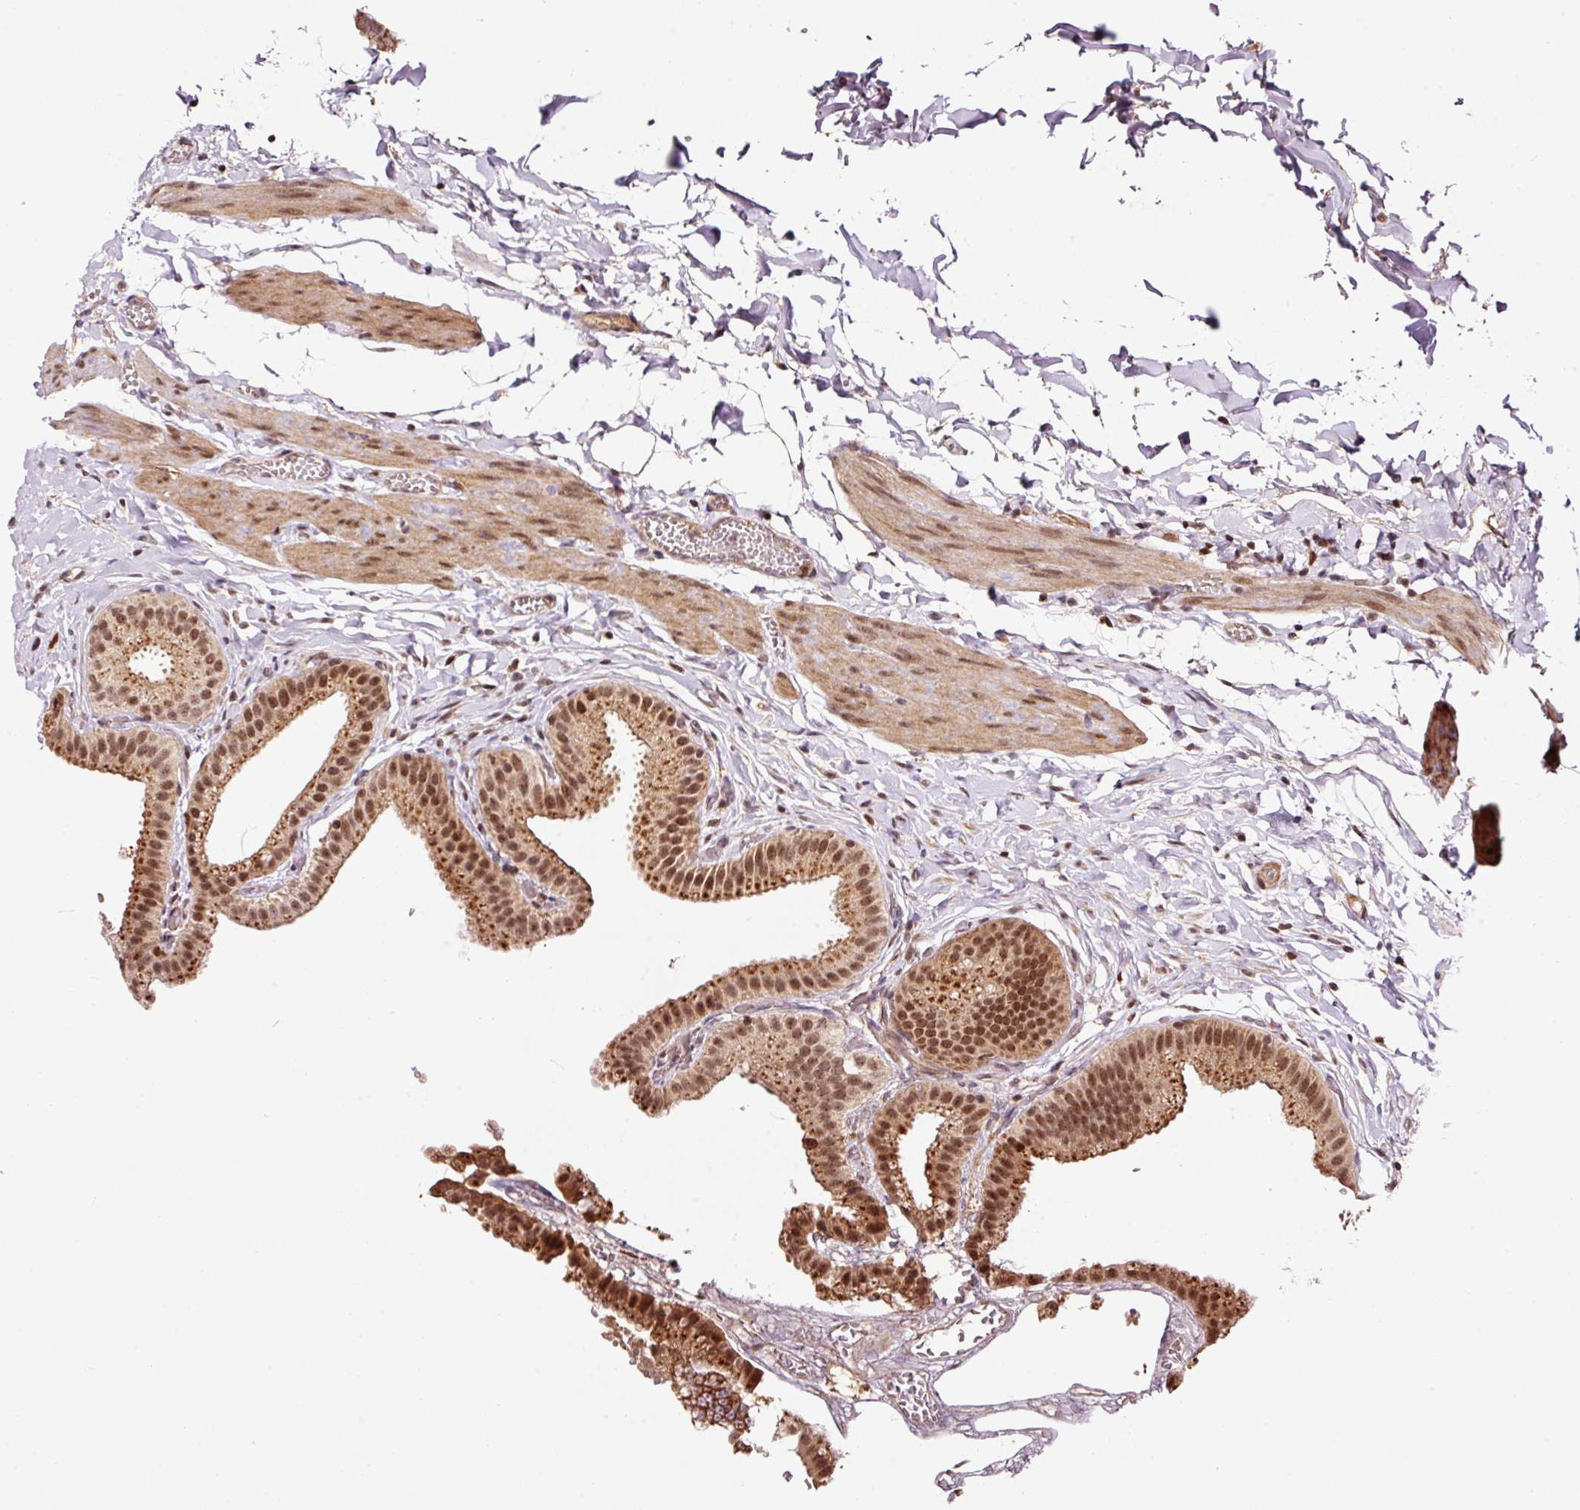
{"staining": {"intensity": "strong", "quantity": ">75%", "location": "cytoplasmic/membranous,nuclear"}, "tissue": "gallbladder", "cell_type": "Glandular cells", "image_type": "normal", "snomed": [{"axis": "morphology", "description": "Normal tissue, NOS"}, {"axis": "topography", "description": "Gallbladder"}], "caption": "IHC of unremarkable human gallbladder displays high levels of strong cytoplasmic/membranous,nuclear staining in about >75% of glandular cells.", "gene": "RFC4", "patient": {"sex": "female", "age": 63}}